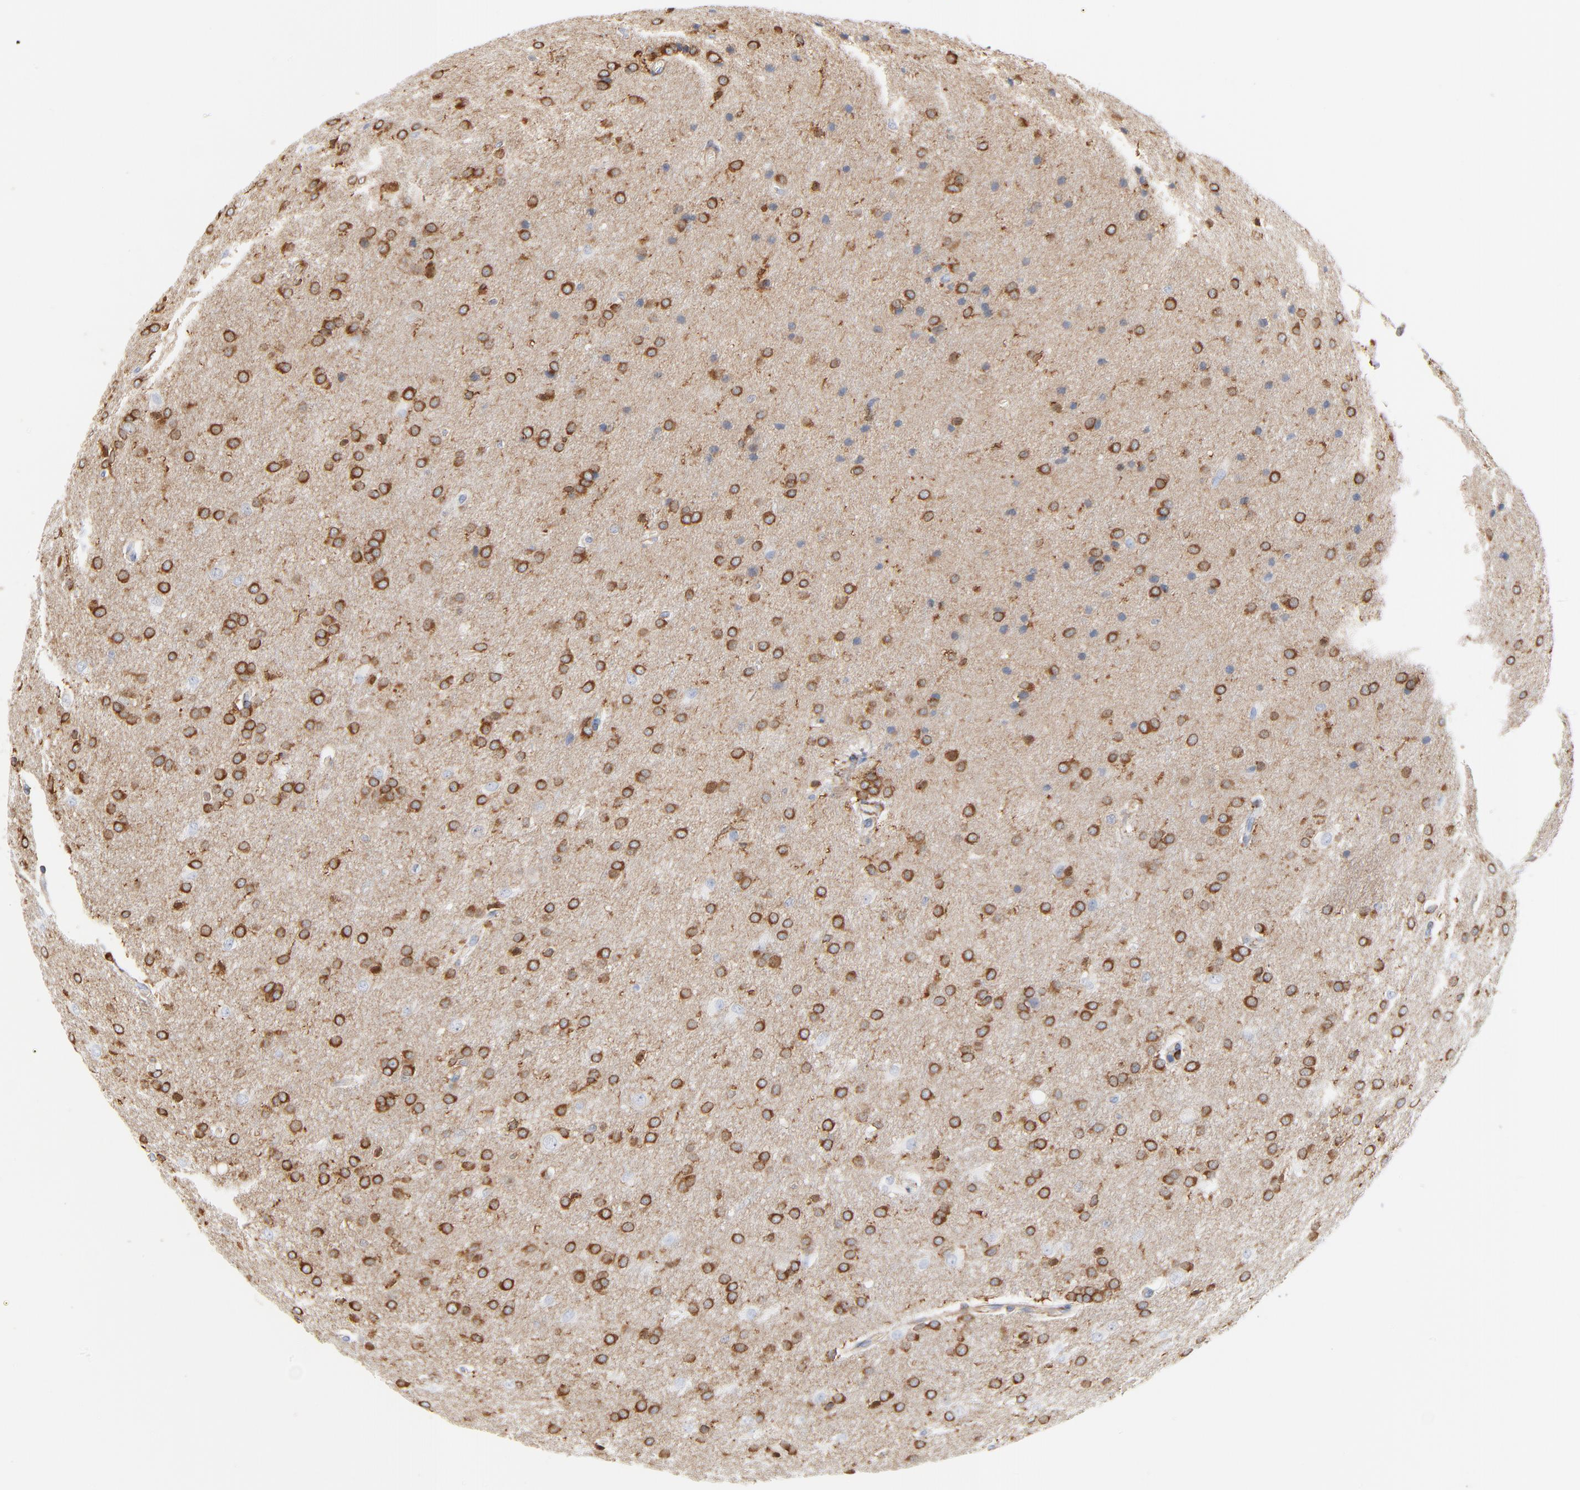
{"staining": {"intensity": "moderate", "quantity": ">75%", "location": "cytoplasmic/membranous"}, "tissue": "glioma", "cell_type": "Tumor cells", "image_type": "cancer", "snomed": [{"axis": "morphology", "description": "Glioma, malignant, Low grade"}, {"axis": "topography", "description": "Brain"}], "caption": "Immunohistochemical staining of malignant glioma (low-grade) exhibits medium levels of moderate cytoplasmic/membranous expression in about >75% of tumor cells.", "gene": "SH3KBP1", "patient": {"sex": "female", "age": 32}}